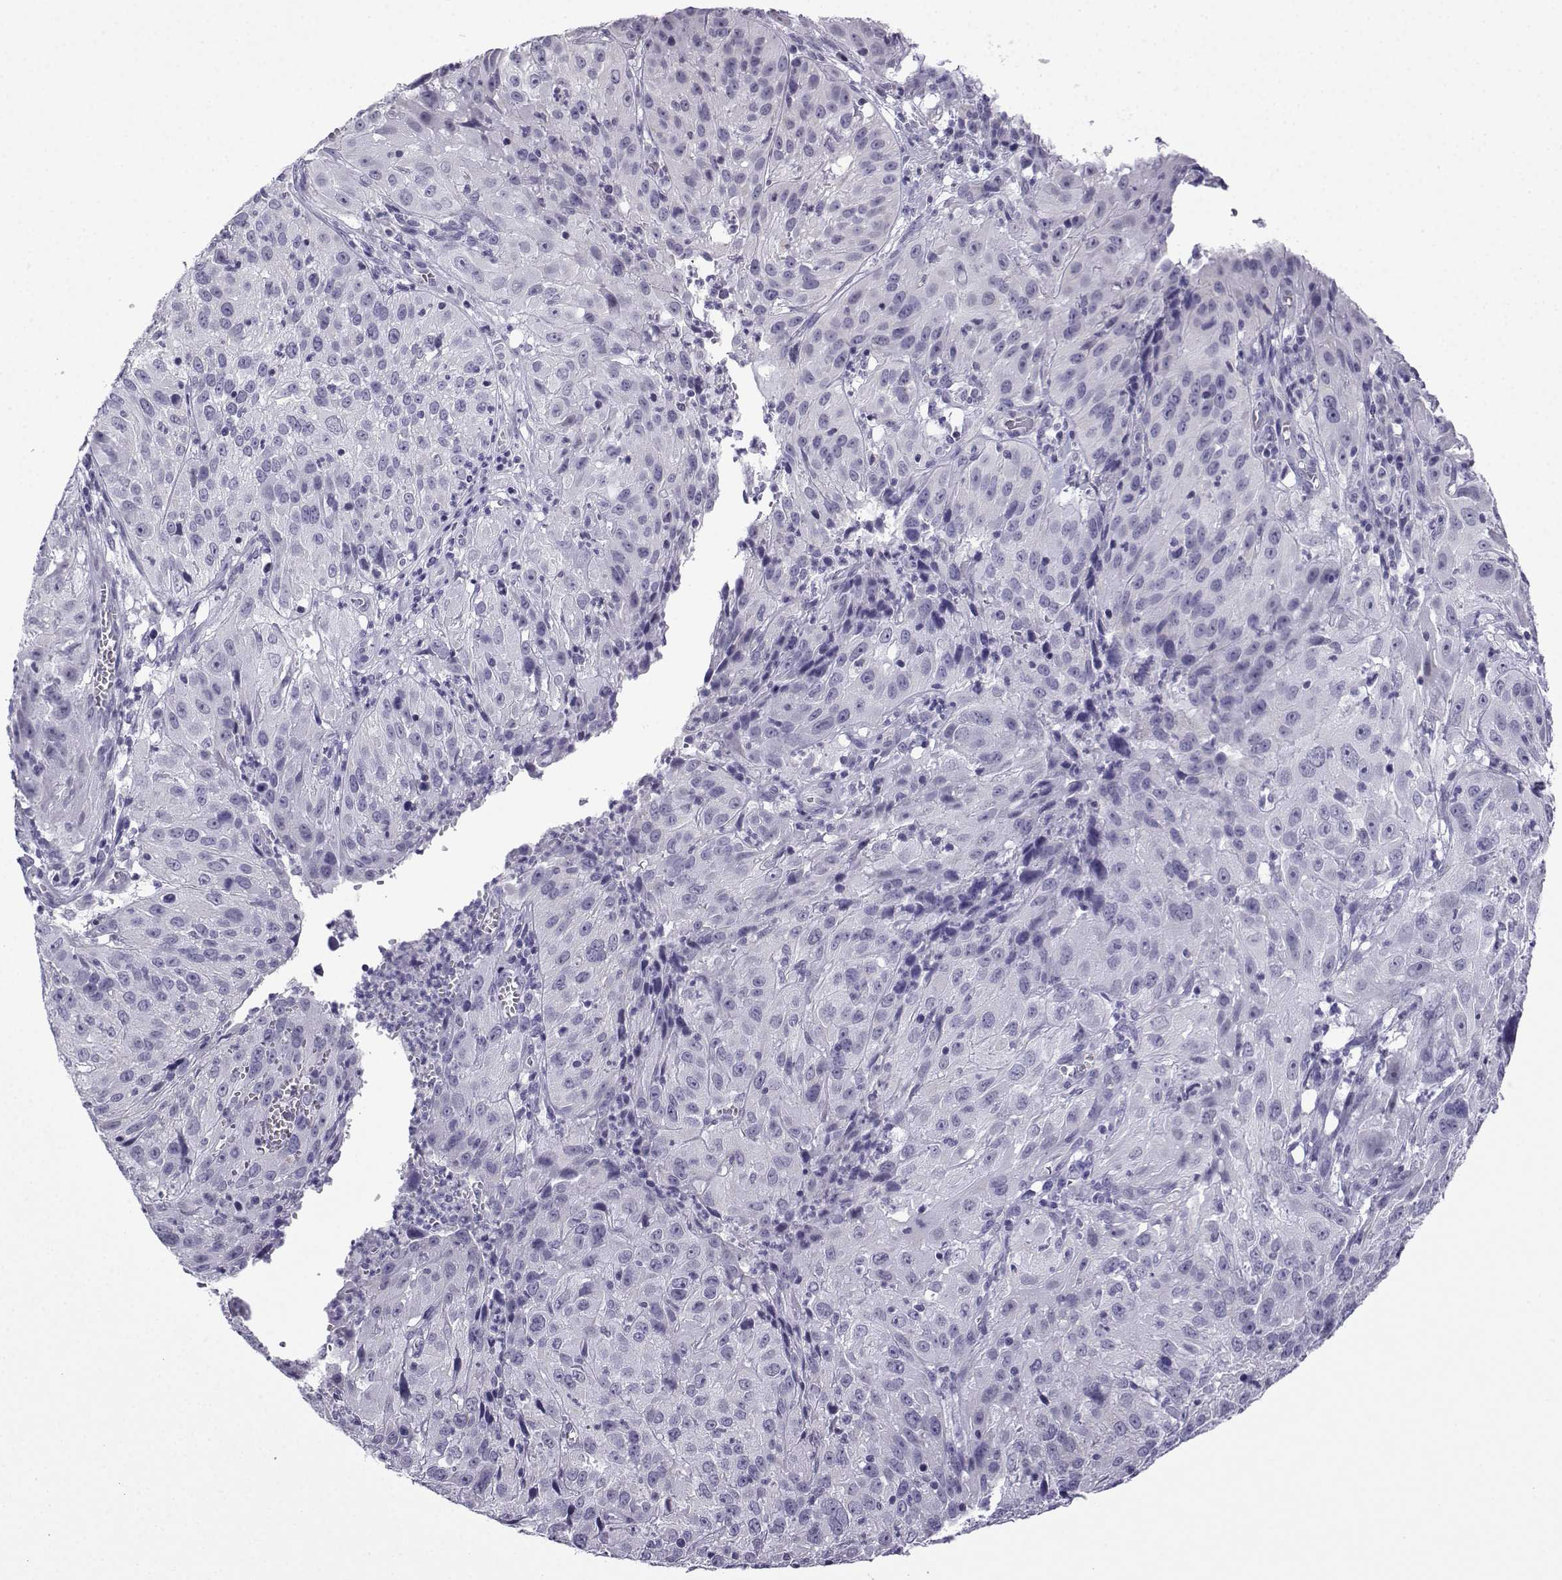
{"staining": {"intensity": "negative", "quantity": "none", "location": "none"}, "tissue": "cervical cancer", "cell_type": "Tumor cells", "image_type": "cancer", "snomed": [{"axis": "morphology", "description": "Squamous cell carcinoma, NOS"}, {"axis": "topography", "description": "Cervix"}], "caption": "This histopathology image is of cervical cancer stained with immunohistochemistry (IHC) to label a protein in brown with the nuclei are counter-stained blue. There is no expression in tumor cells.", "gene": "ACRBP", "patient": {"sex": "female", "age": 32}}